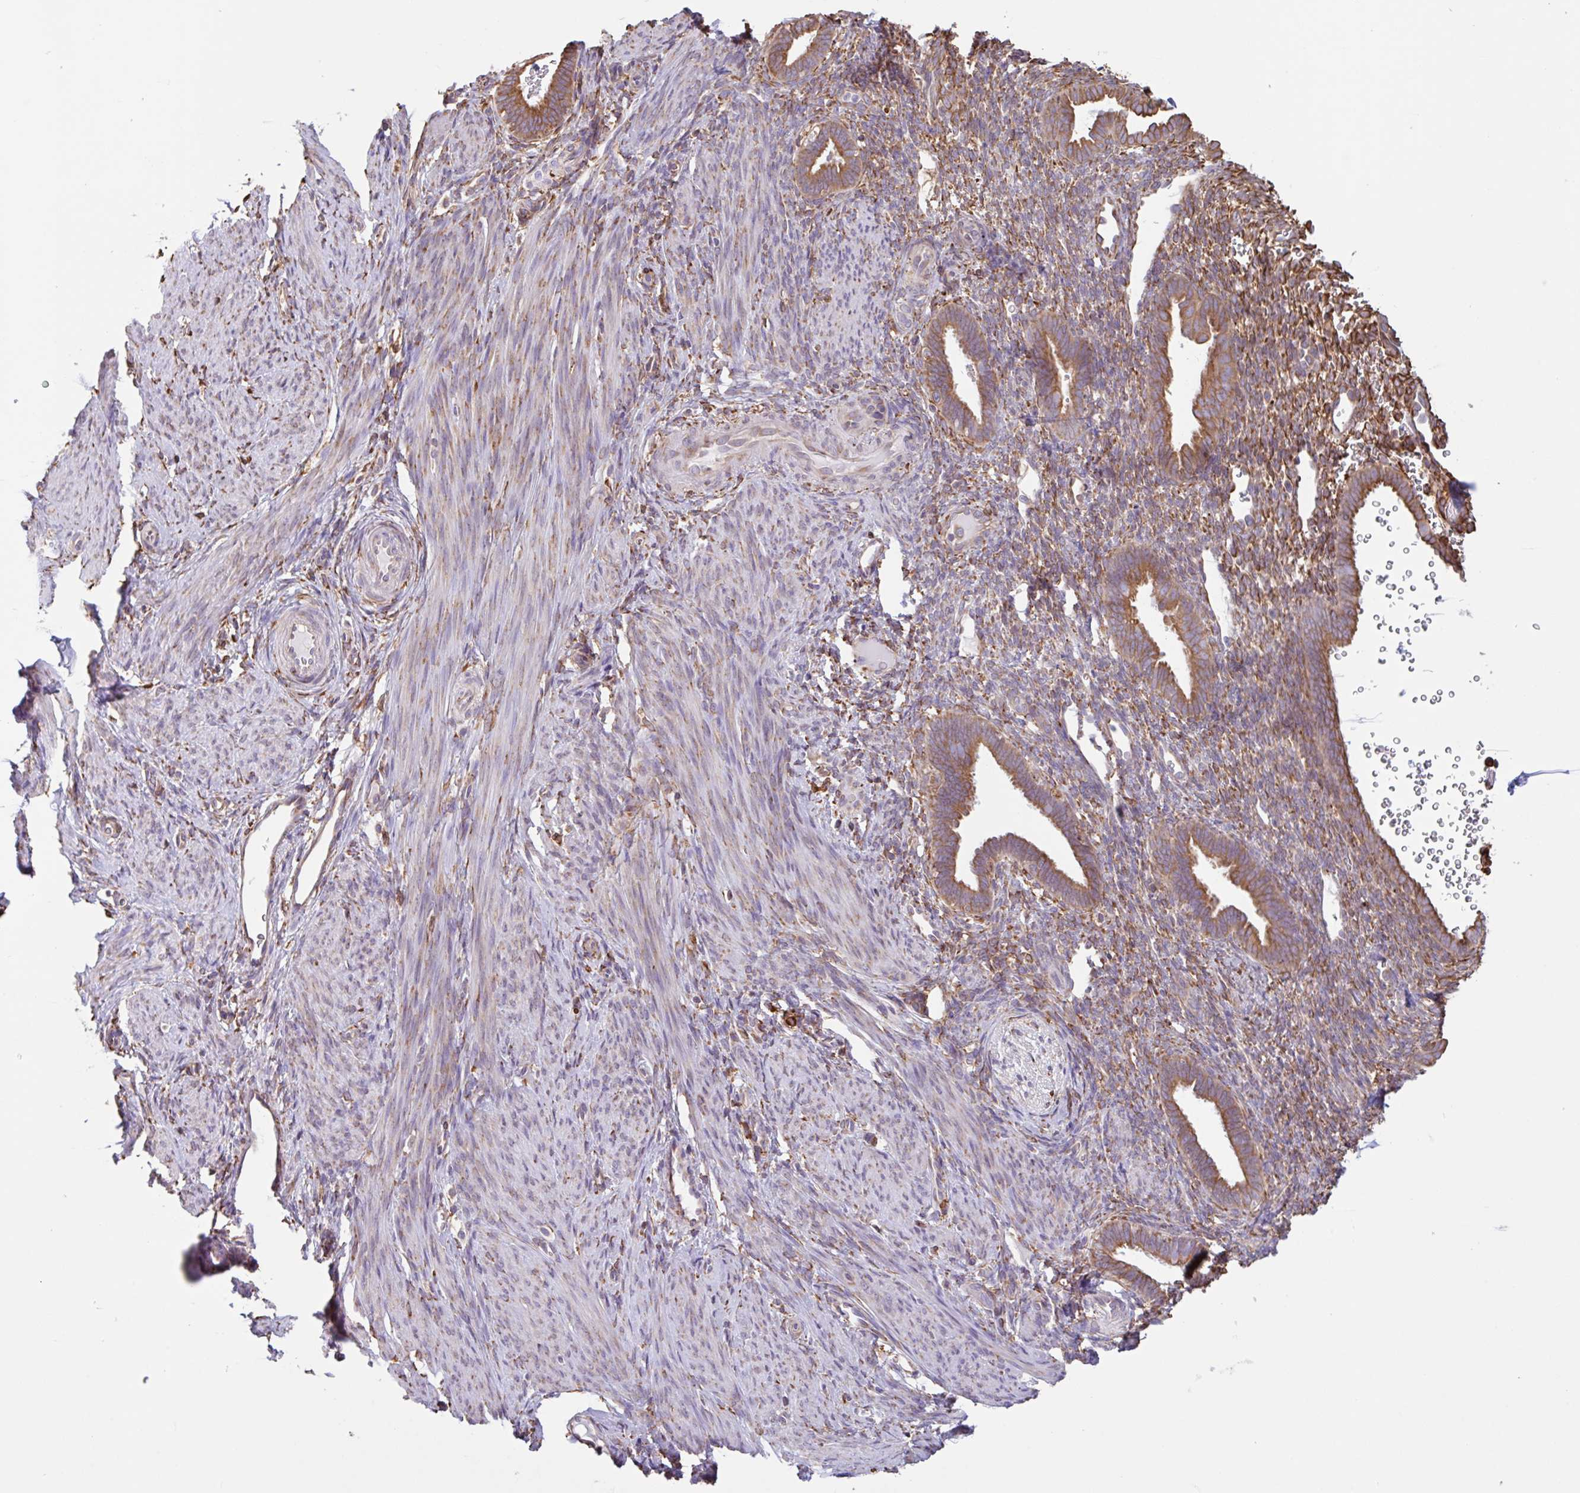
{"staining": {"intensity": "weak", "quantity": "25%-75%", "location": "cytoplasmic/membranous"}, "tissue": "endometrium", "cell_type": "Cells in endometrial stroma", "image_type": "normal", "snomed": [{"axis": "morphology", "description": "Normal tissue, NOS"}, {"axis": "topography", "description": "Endometrium"}], "caption": "A brown stain highlights weak cytoplasmic/membranous expression of a protein in cells in endometrial stroma of benign human endometrium.", "gene": "DOK4", "patient": {"sex": "female", "age": 34}}